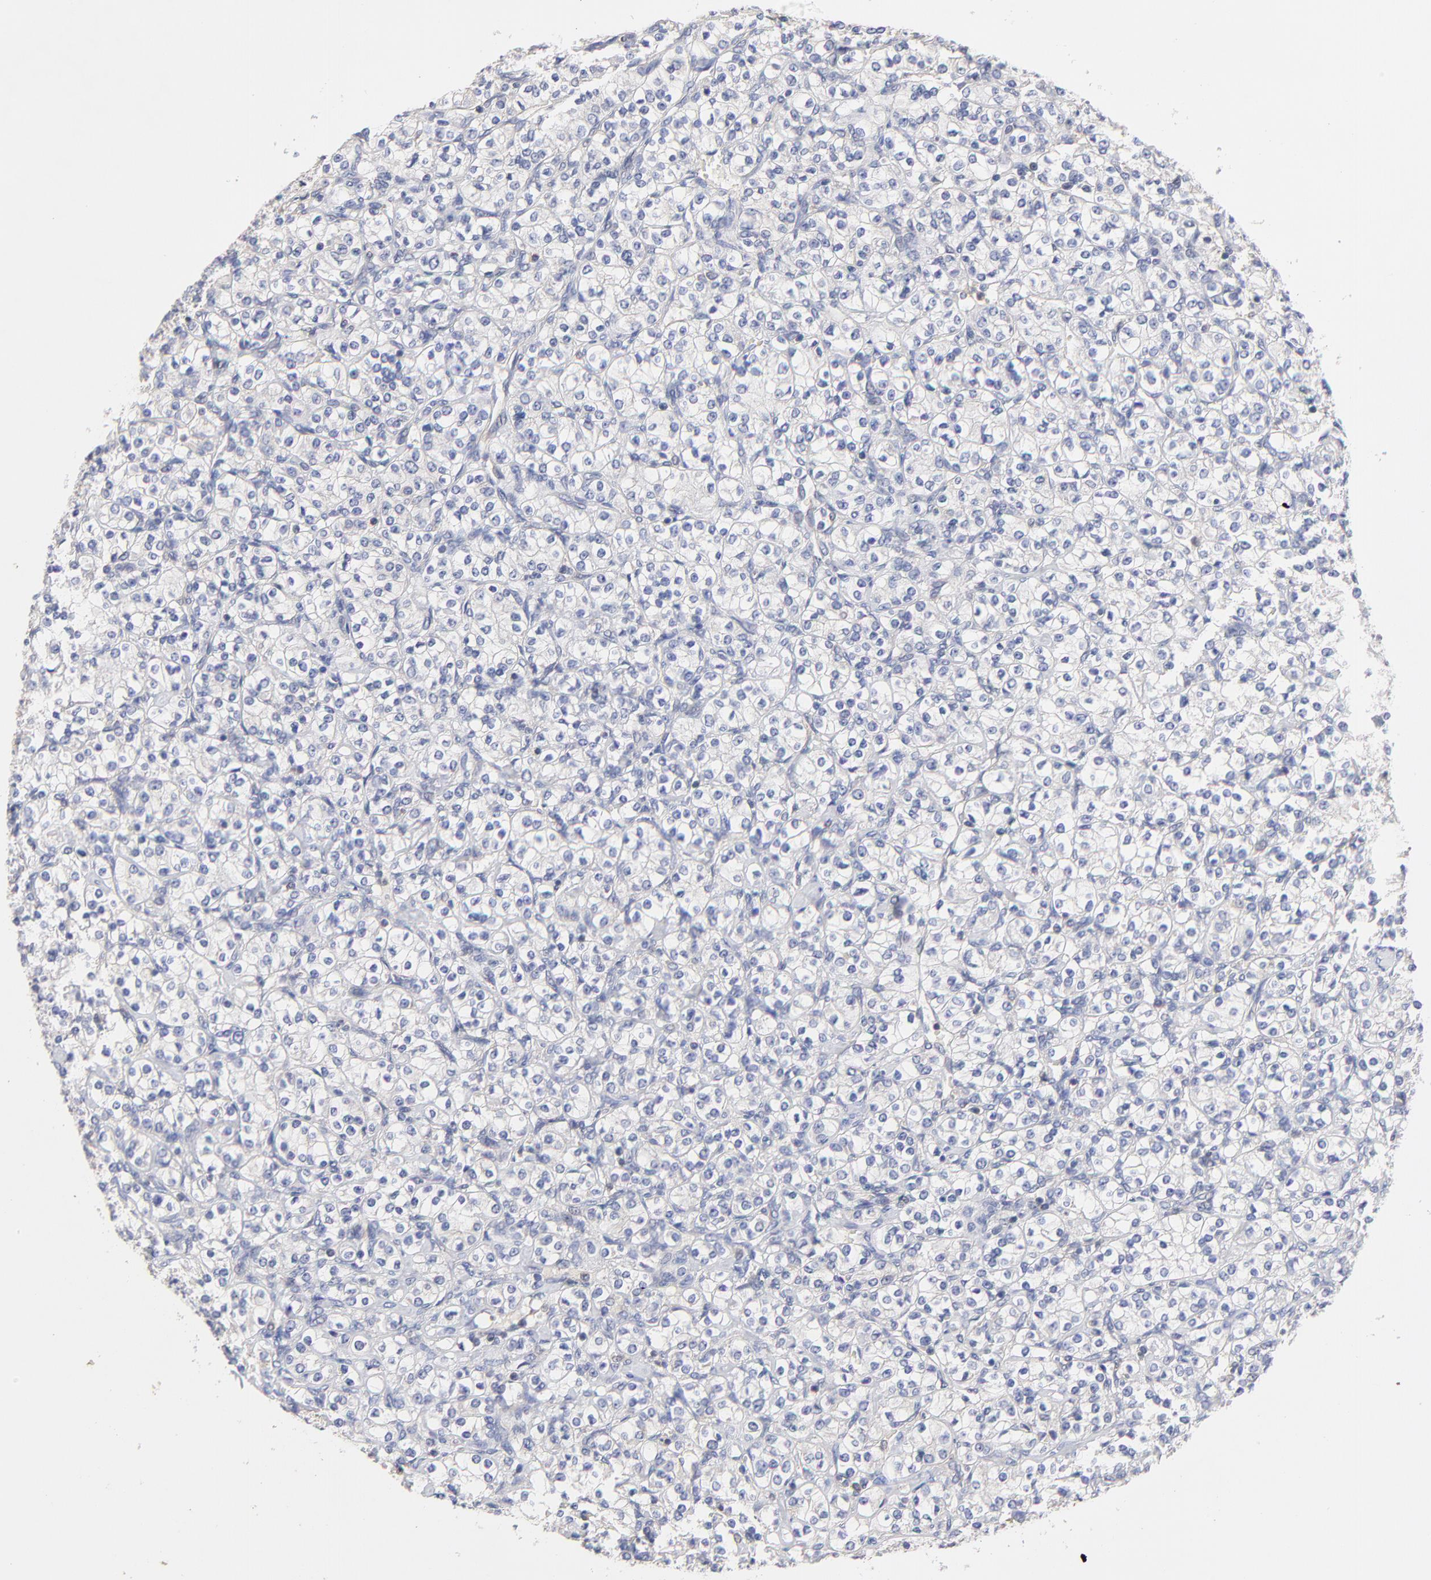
{"staining": {"intensity": "negative", "quantity": "none", "location": "none"}, "tissue": "renal cancer", "cell_type": "Tumor cells", "image_type": "cancer", "snomed": [{"axis": "morphology", "description": "Adenocarcinoma, NOS"}, {"axis": "topography", "description": "Kidney"}], "caption": "There is no significant staining in tumor cells of adenocarcinoma (renal). (DAB immunohistochemistry, high magnification).", "gene": "PCMT1", "patient": {"sex": "male", "age": 77}}